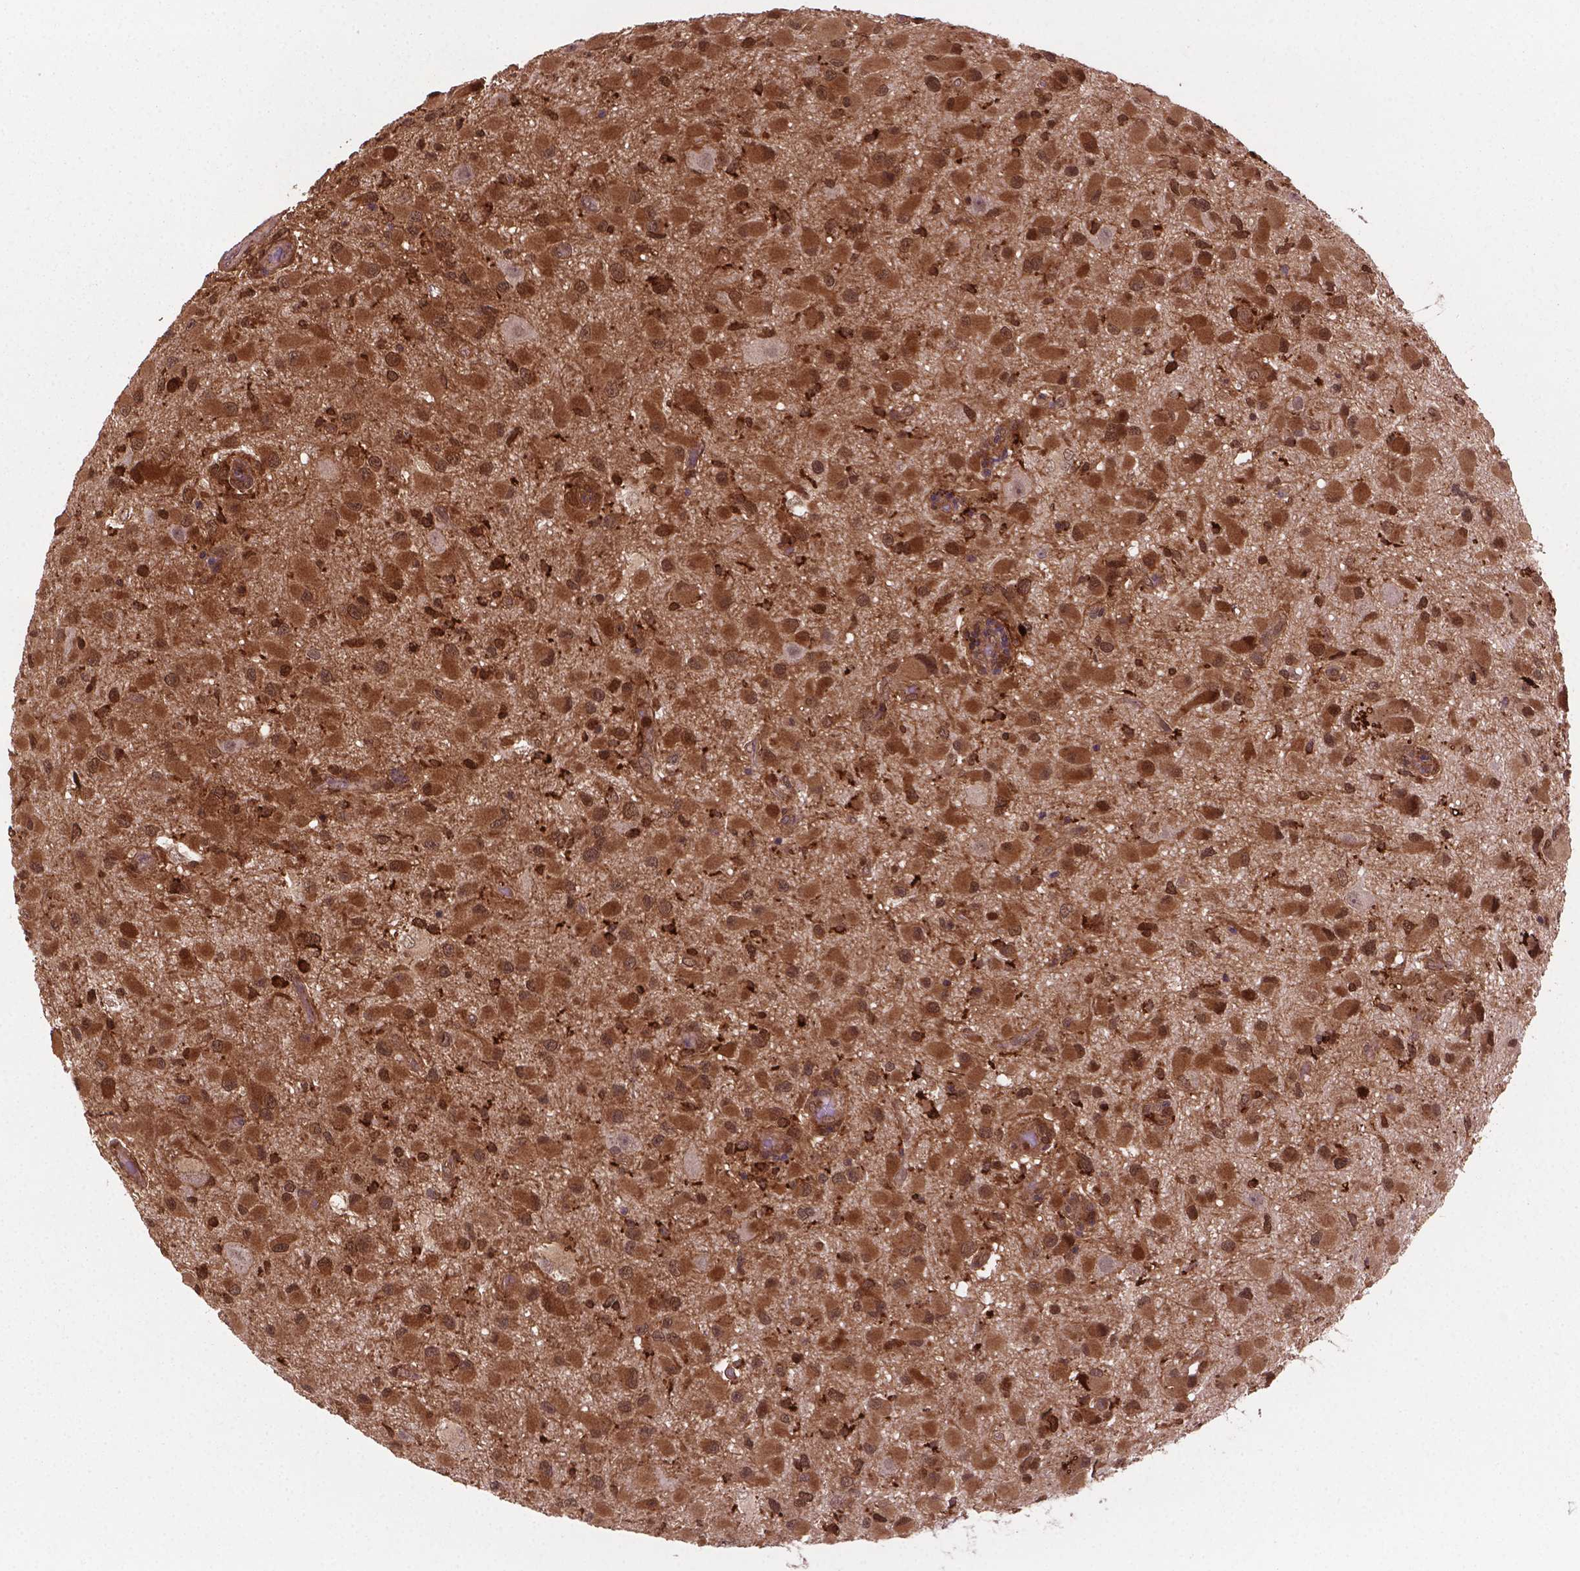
{"staining": {"intensity": "moderate", "quantity": ">75%", "location": "cytoplasmic/membranous,nuclear"}, "tissue": "glioma", "cell_type": "Tumor cells", "image_type": "cancer", "snomed": [{"axis": "morphology", "description": "Glioma, malignant, Low grade"}, {"axis": "topography", "description": "Brain"}], "caption": "Human malignant glioma (low-grade) stained with a protein marker exhibits moderate staining in tumor cells.", "gene": "PLIN3", "patient": {"sex": "female", "age": 32}}